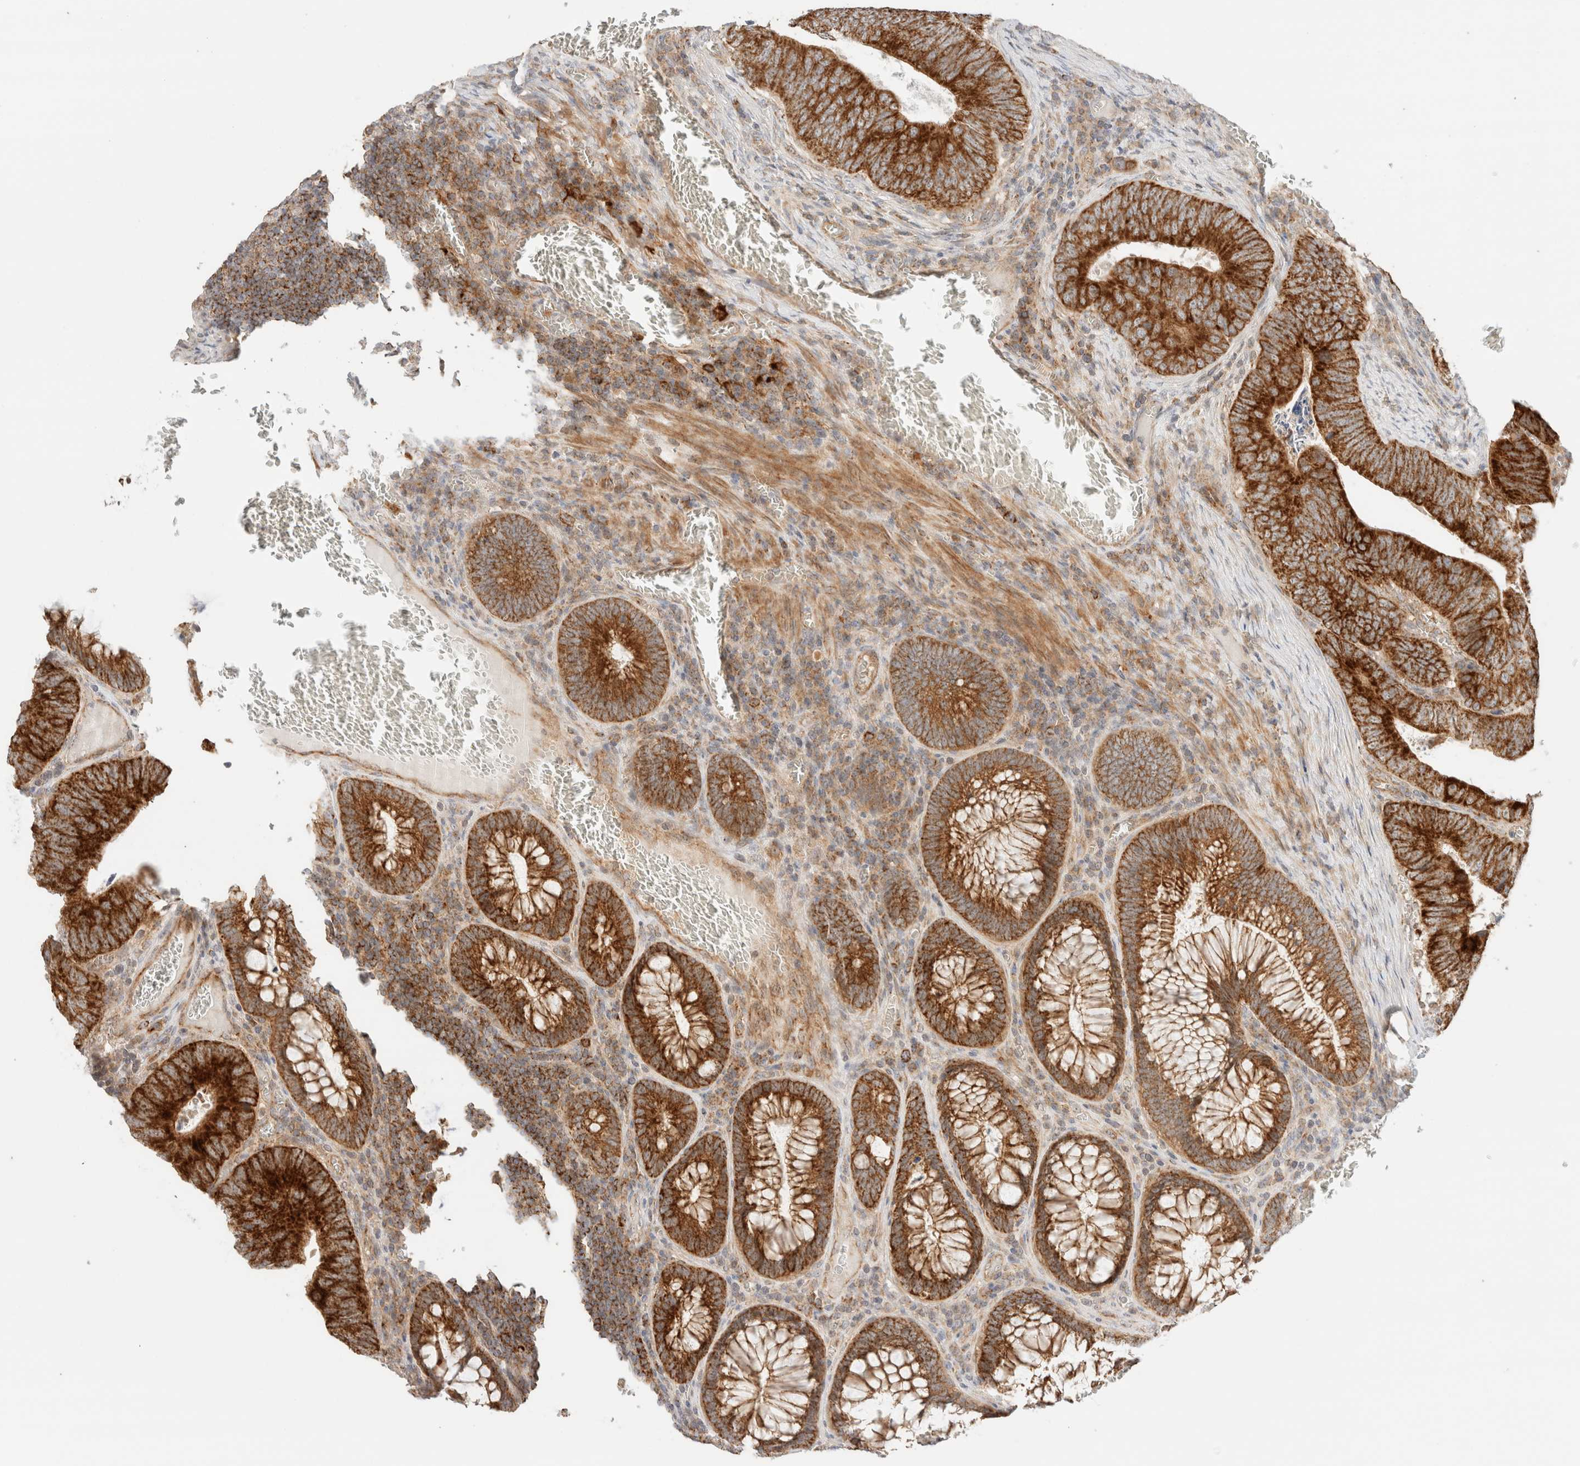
{"staining": {"intensity": "strong", "quantity": ">75%", "location": "cytoplasmic/membranous"}, "tissue": "colorectal cancer", "cell_type": "Tumor cells", "image_type": "cancer", "snomed": [{"axis": "morphology", "description": "Inflammation, NOS"}, {"axis": "morphology", "description": "Adenocarcinoma, NOS"}, {"axis": "topography", "description": "Colon"}], "caption": "Human adenocarcinoma (colorectal) stained with a brown dye demonstrates strong cytoplasmic/membranous positive expression in approximately >75% of tumor cells.", "gene": "MRM3", "patient": {"sex": "male", "age": 72}}